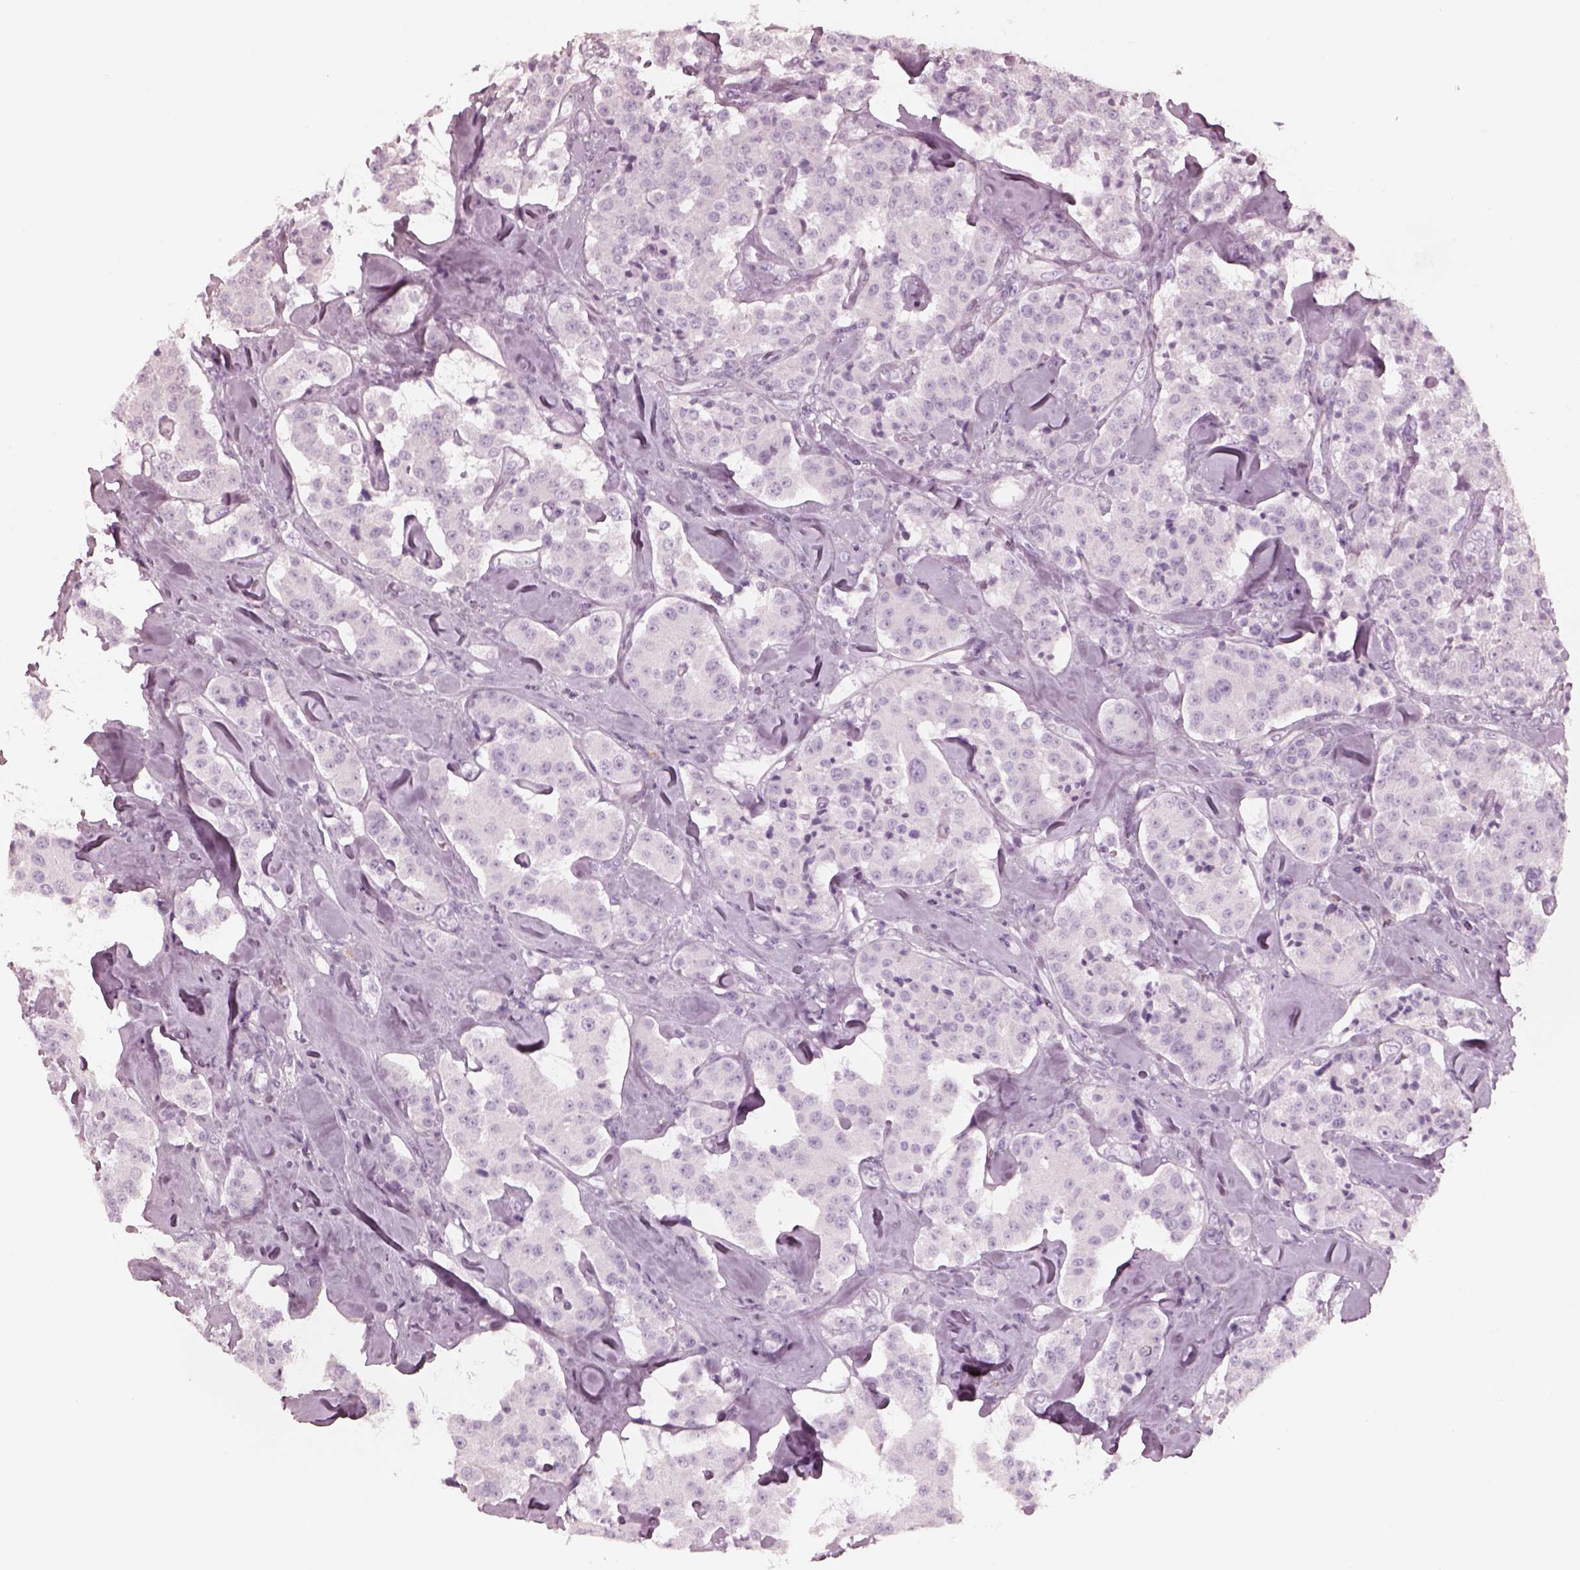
{"staining": {"intensity": "negative", "quantity": "none", "location": "none"}, "tissue": "carcinoid", "cell_type": "Tumor cells", "image_type": "cancer", "snomed": [{"axis": "morphology", "description": "Carcinoid, malignant, NOS"}, {"axis": "topography", "description": "Pancreas"}], "caption": "The IHC photomicrograph has no significant expression in tumor cells of carcinoid tissue.", "gene": "OPN4", "patient": {"sex": "male", "age": 41}}